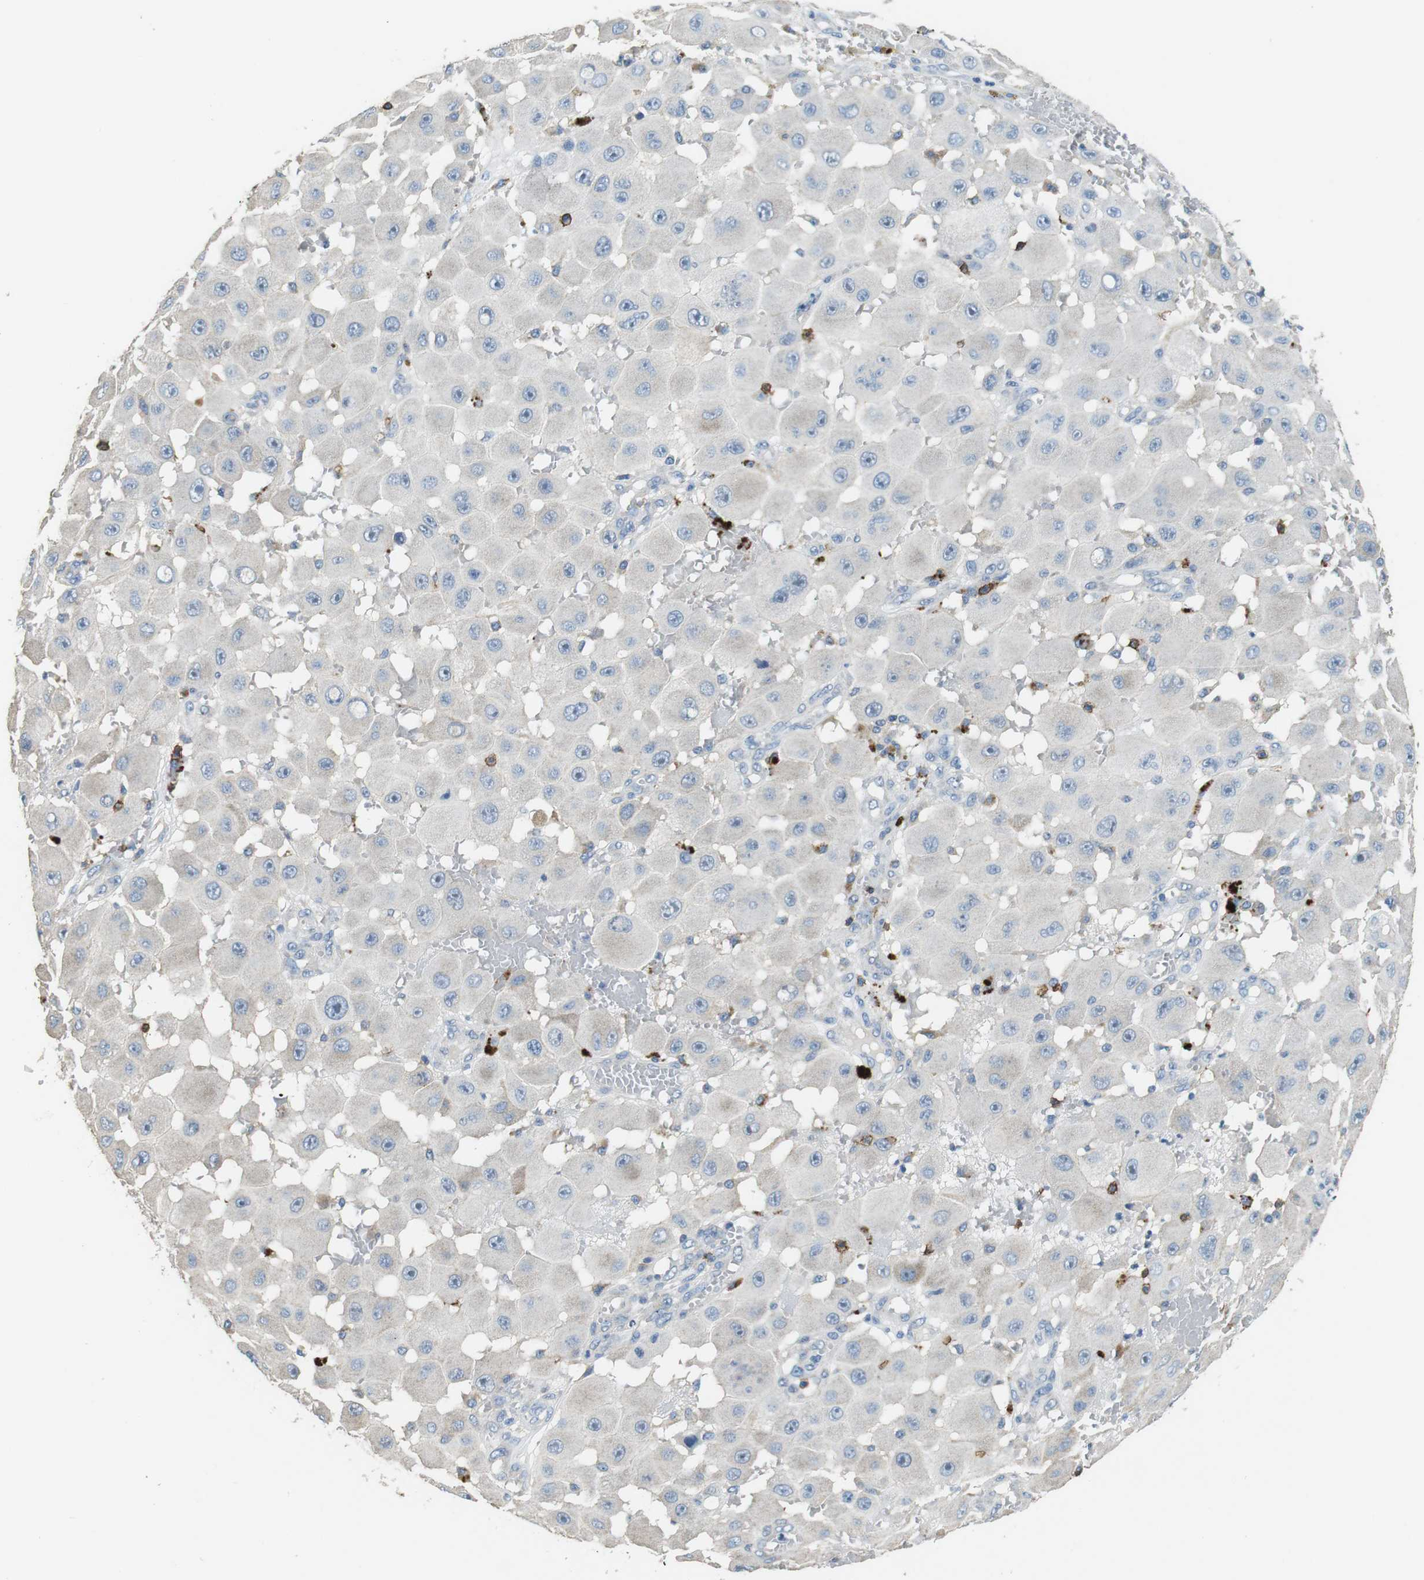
{"staining": {"intensity": "negative", "quantity": "none", "location": "none"}, "tissue": "melanoma", "cell_type": "Tumor cells", "image_type": "cancer", "snomed": [{"axis": "morphology", "description": "Malignant melanoma, NOS"}, {"axis": "topography", "description": "Skin"}], "caption": "Malignant melanoma was stained to show a protein in brown. There is no significant staining in tumor cells. The staining is performed using DAB (3,3'-diaminobenzidine) brown chromogen with nuclei counter-stained in using hematoxylin.", "gene": "CD6", "patient": {"sex": "female", "age": 81}}